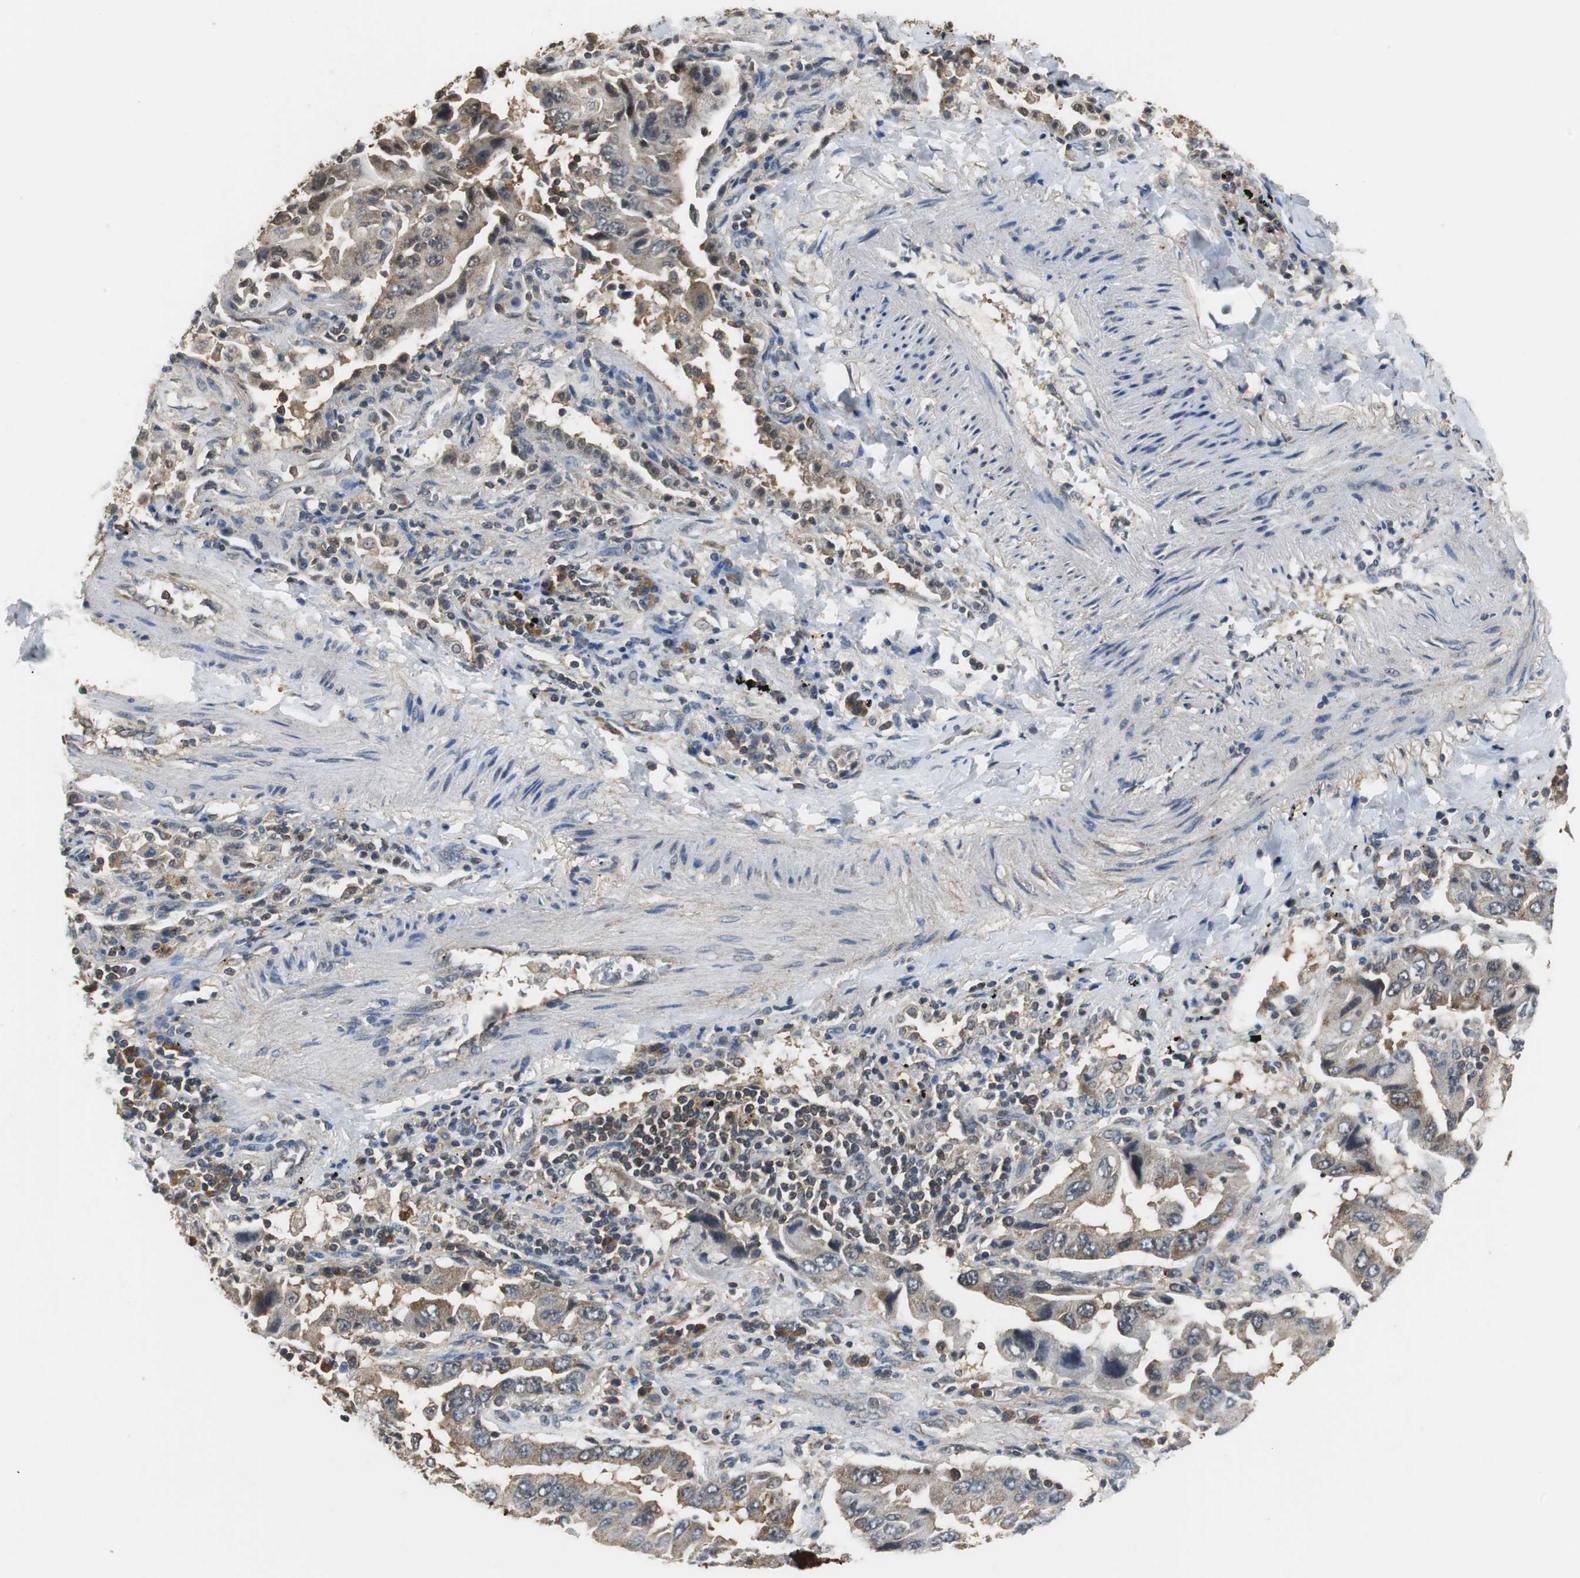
{"staining": {"intensity": "weak", "quantity": "25%-75%", "location": "cytoplasmic/membranous"}, "tissue": "lung cancer", "cell_type": "Tumor cells", "image_type": "cancer", "snomed": [{"axis": "morphology", "description": "Adenocarcinoma, NOS"}, {"axis": "topography", "description": "Lung"}], "caption": "A brown stain shows weak cytoplasmic/membranous positivity of a protein in human lung adenocarcinoma tumor cells.", "gene": "VBP1", "patient": {"sex": "female", "age": 65}}